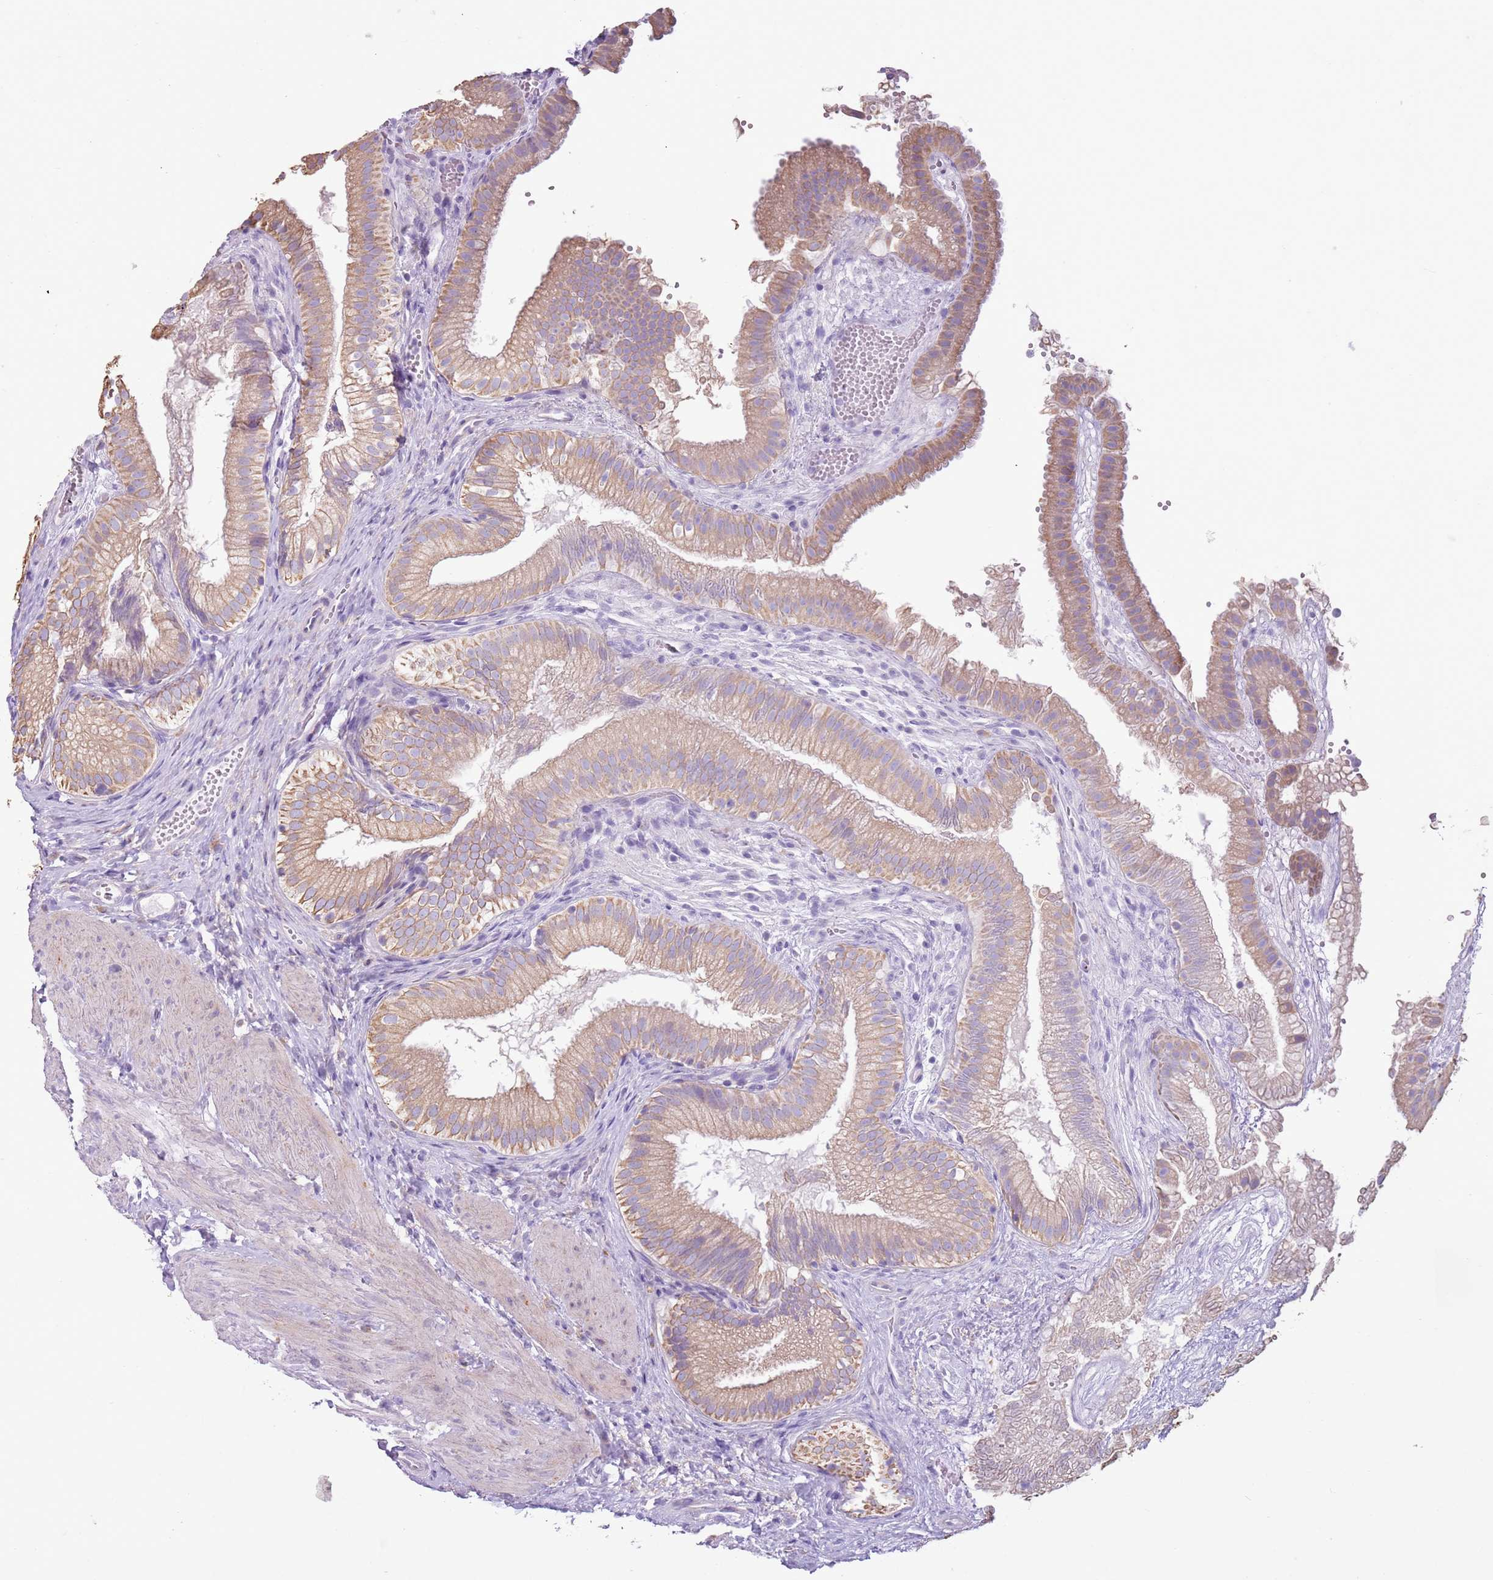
{"staining": {"intensity": "weak", "quantity": ">75%", "location": "cytoplasmic/membranous"}, "tissue": "gallbladder", "cell_type": "Glandular cells", "image_type": "normal", "snomed": [{"axis": "morphology", "description": "Normal tissue, NOS"}, {"axis": "topography", "description": "Gallbladder"}], "caption": "DAB immunohistochemical staining of benign gallbladder reveals weak cytoplasmic/membranous protein expression in about >75% of glandular cells. Immunohistochemistry stains the protein of interest in brown and the nuclei are stained blue.", "gene": "OAF", "patient": {"sex": "female", "age": 30}}